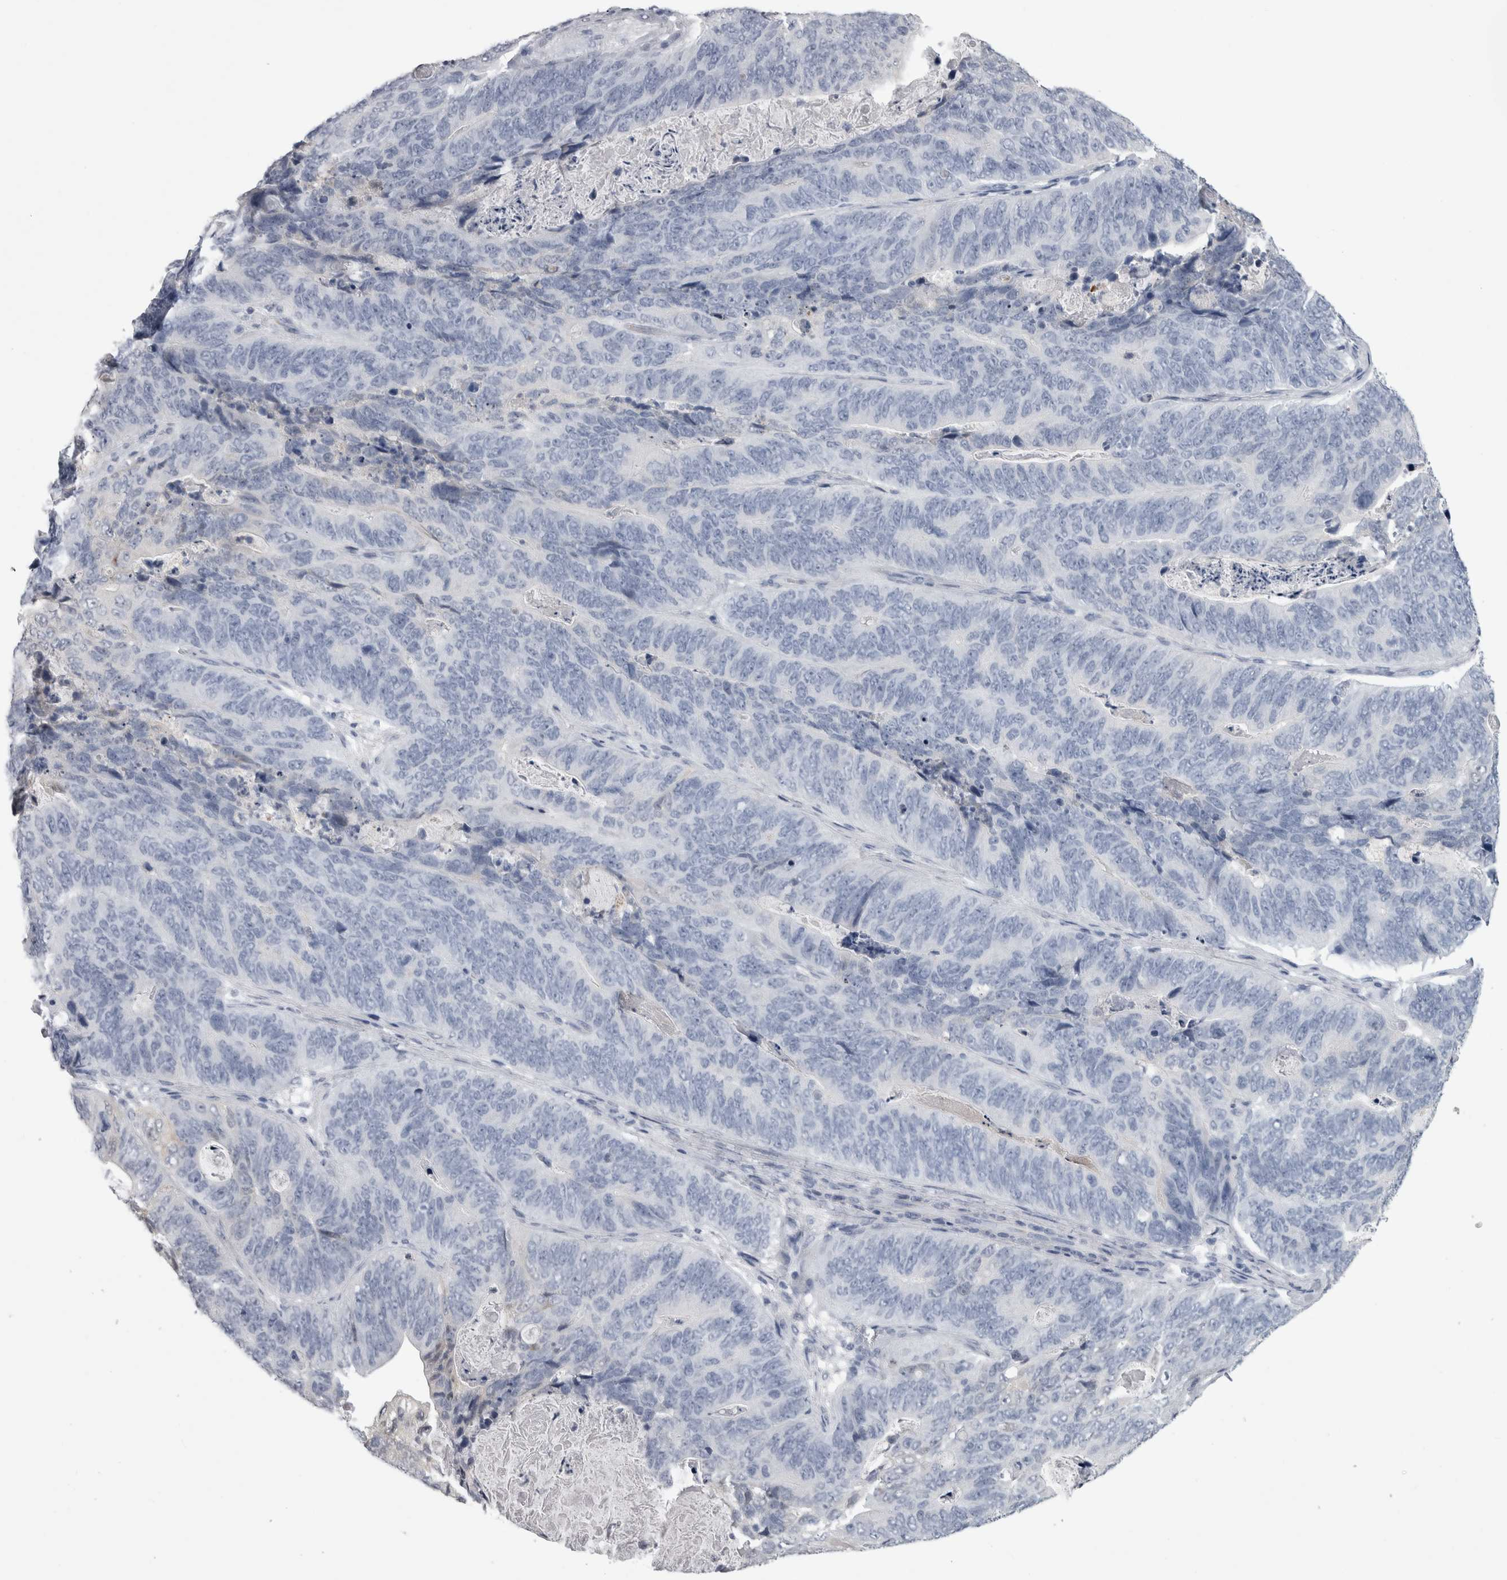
{"staining": {"intensity": "negative", "quantity": "none", "location": "none"}, "tissue": "stomach cancer", "cell_type": "Tumor cells", "image_type": "cancer", "snomed": [{"axis": "morphology", "description": "Normal tissue, NOS"}, {"axis": "morphology", "description": "Adenocarcinoma, NOS"}, {"axis": "topography", "description": "Stomach"}], "caption": "Tumor cells show no significant staining in adenocarcinoma (stomach).", "gene": "ALDH8A1", "patient": {"sex": "female", "age": 89}}